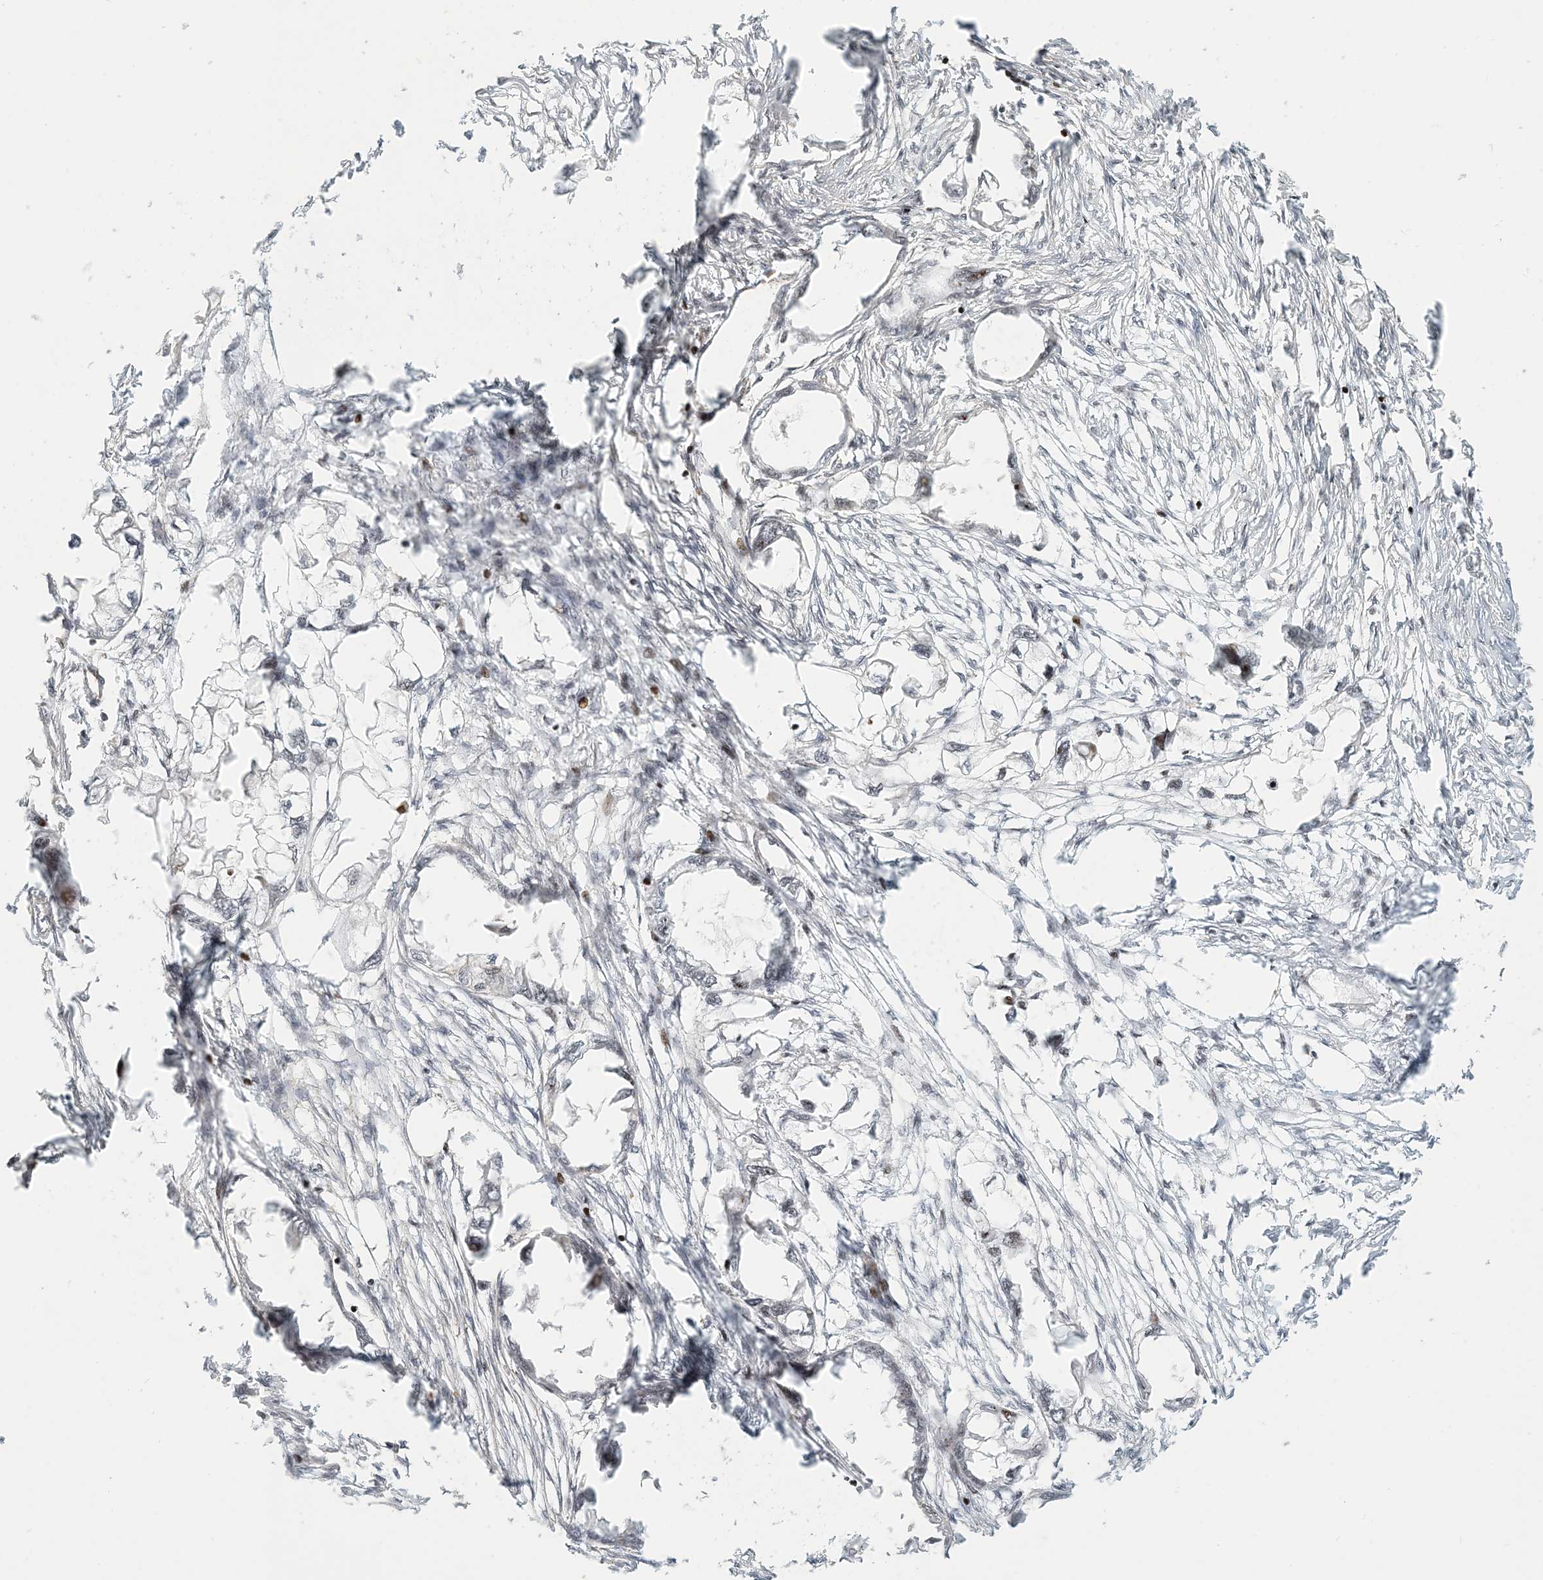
{"staining": {"intensity": "negative", "quantity": "none", "location": "none"}, "tissue": "endometrial cancer", "cell_type": "Tumor cells", "image_type": "cancer", "snomed": [{"axis": "morphology", "description": "Adenocarcinoma, NOS"}, {"axis": "morphology", "description": "Adenocarcinoma, metastatic, NOS"}, {"axis": "topography", "description": "Adipose tissue"}, {"axis": "topography", "description": "Endometrium"}], "caption": "There is no significant expression in tumor cells of endometrial metastatic adenocarcinoma.", "gene": "MAPKBP1", "patient": {"sex": "female", "age": 67}}